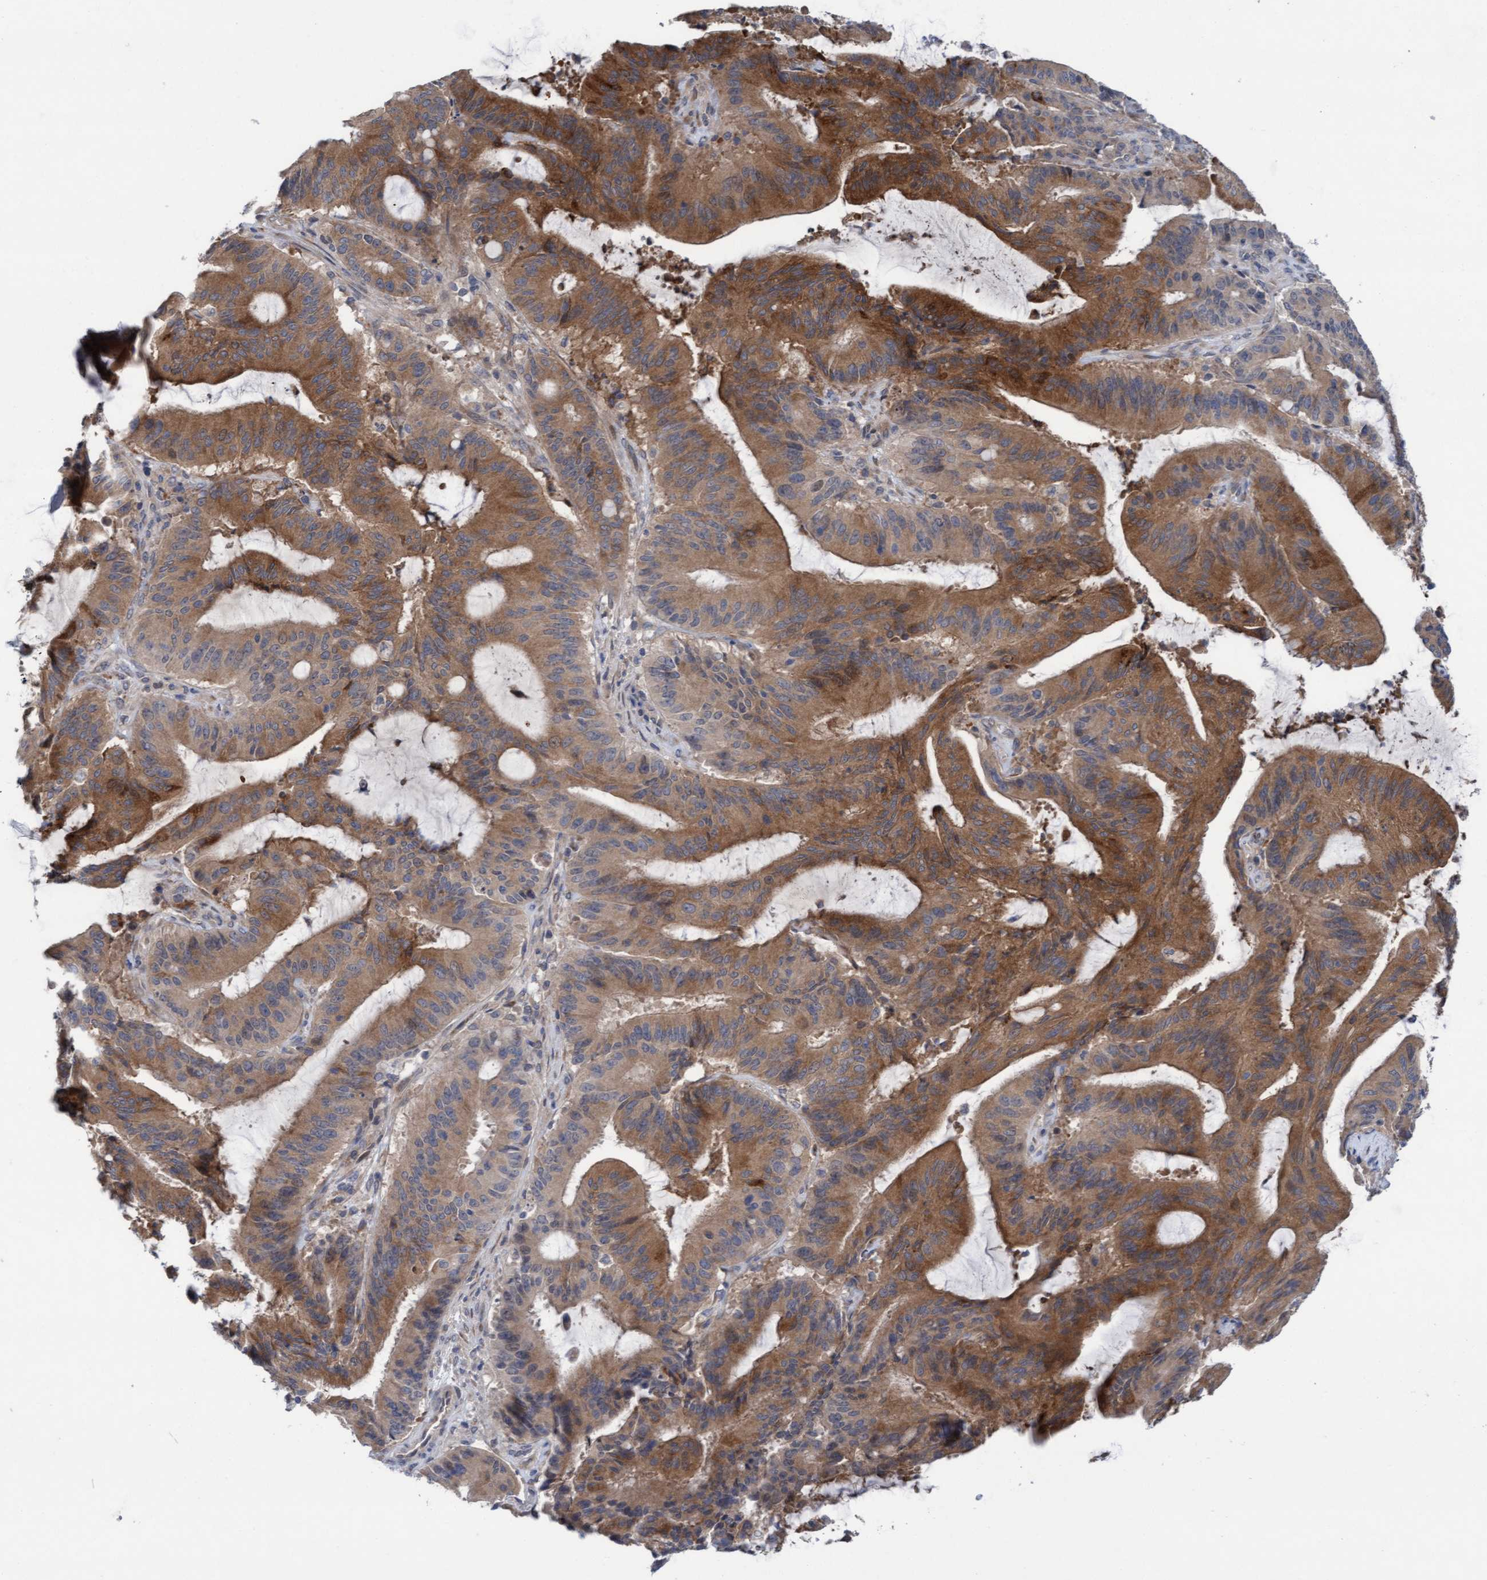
{"staining": {"intensity": "moderate", "quantity": ">75%", "location": "cytoplasmic/membranous"}, "tissue": "liver cancer", "cell_type": "Tumor cells", "image_type": "cancer", "snomed": [{"axis": "morphology", "description": "Normal tissue, NOS"}, {"axis": "morphology", "description": "Cholangiocarcinoma"}, {"axis": "topography", "description": "Liver"}, {"axis": "topography", "description": "Peripheral nerve tissue"}], "caption": "Protein expression analysis of human cholangiocarcinoma (liver) reveals moderate cytoplasmic/membranous positivity in approximately >75% of tumor cells. The staining was performed using DAB to visualize the protein expression in brown, while the nuclei were stained in blue with hematoxylin (Magnification: 20x).", "gene": "PLCD1", "patient": {"sex": "female", "age": 73}}